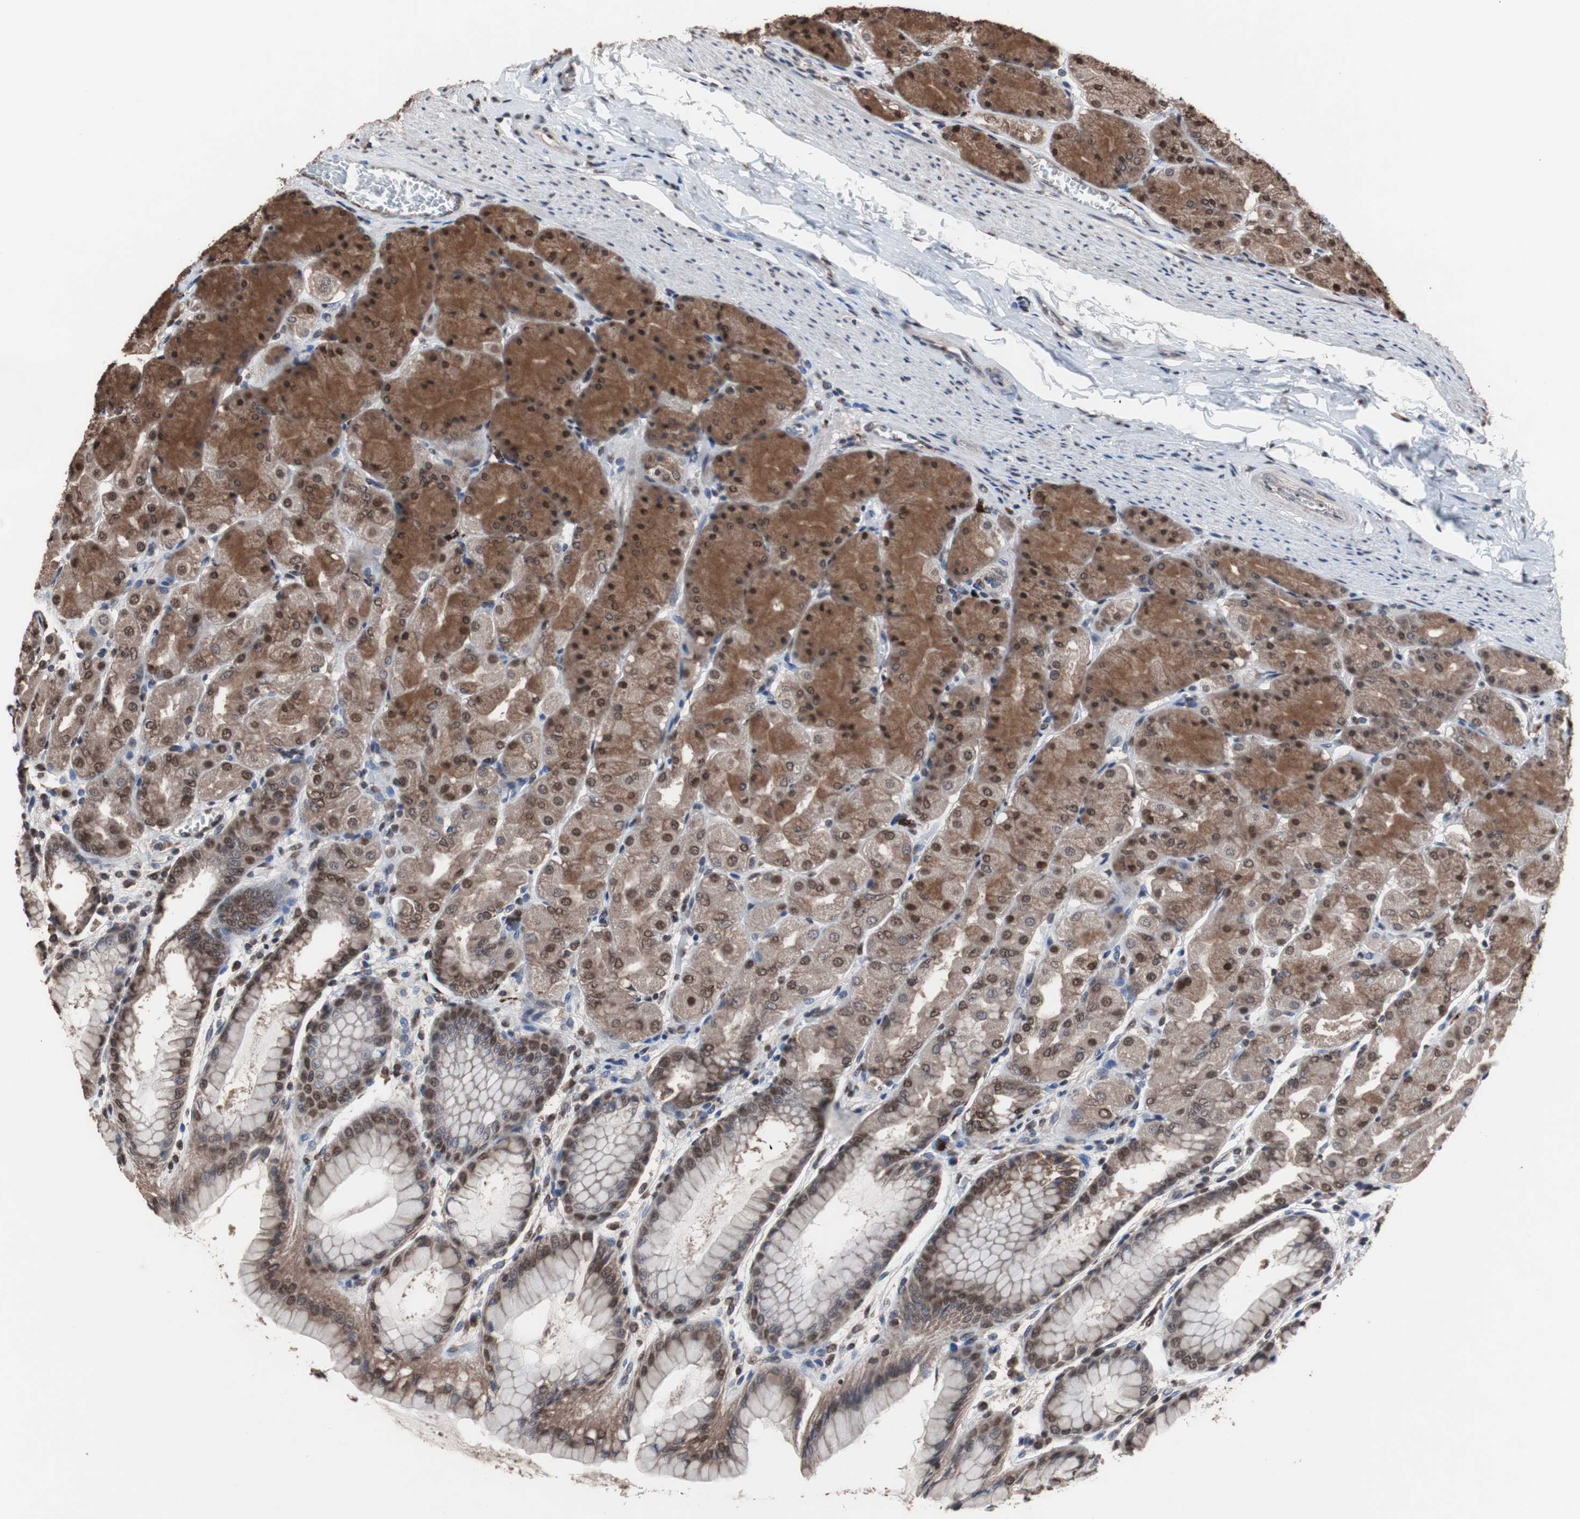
{"staining": {"intensity": "moderate", "quantity": ">75%", "location": "cytoplasmic/membranous,nuclear"}, "tissue": "stomach", "cell_type": "Glandular cells", "image_type": "normal", "snomed": [{"axis": "morphology", "description": "Normal tissue, NOS"}, {"axis": "topography", "description": "Stomach, upper"}], "caption": "Approximately >75% of glandular cells in benign stomach reveal moderate cytoplasmic/membranous,nuclear protein positivity as visualized by brown immunohistochemical staining.", "gene": "MED27", "patient": {"sex": "female", "age": 56}}